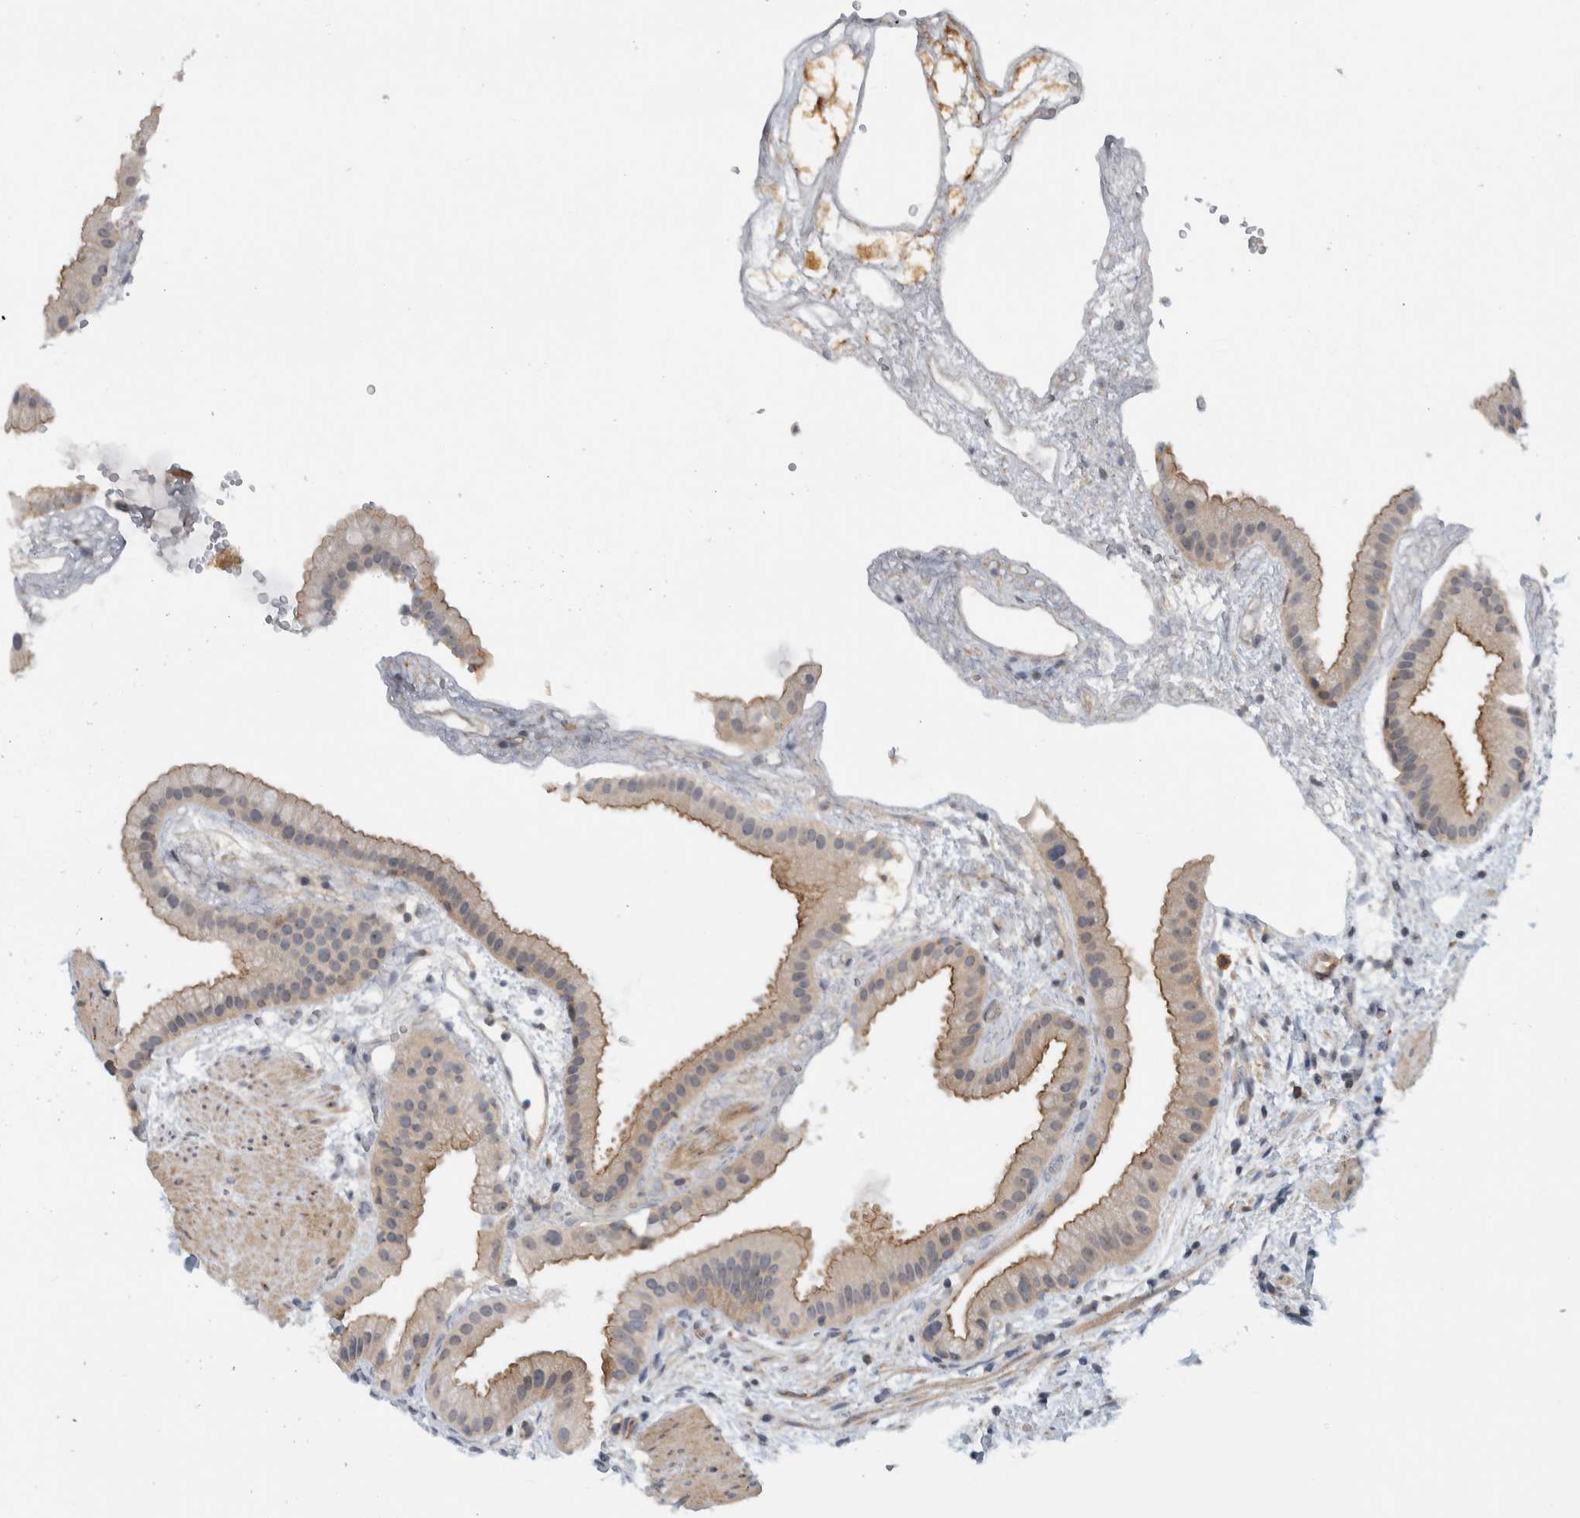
{"staining": {"intensity": "moderate", "quantity": ">75%", "location": "cytoplasmic/membranous"}, "tissue": "gallbladder", "cell_type": "Glandular cells", "image_type": "normal", "snomed": [{"axis": "morphology", "description": "Normal tissue, NOS"}, {"axis": "topography", "description": "Gallbladder"}], "caption": "Glandular cells reveal medium levels of moderate cytoplasmic/membranous positivity in approximately >75% of cells in unremarkable gallbladder. The staining was performed using DAB to visualize the protein expression in brown, while the nuclei were stained in blue with hematoxylin (Magnification: 20x).", "gene": "MPRIP", "patient": {"sex": "female", "age": 64}}